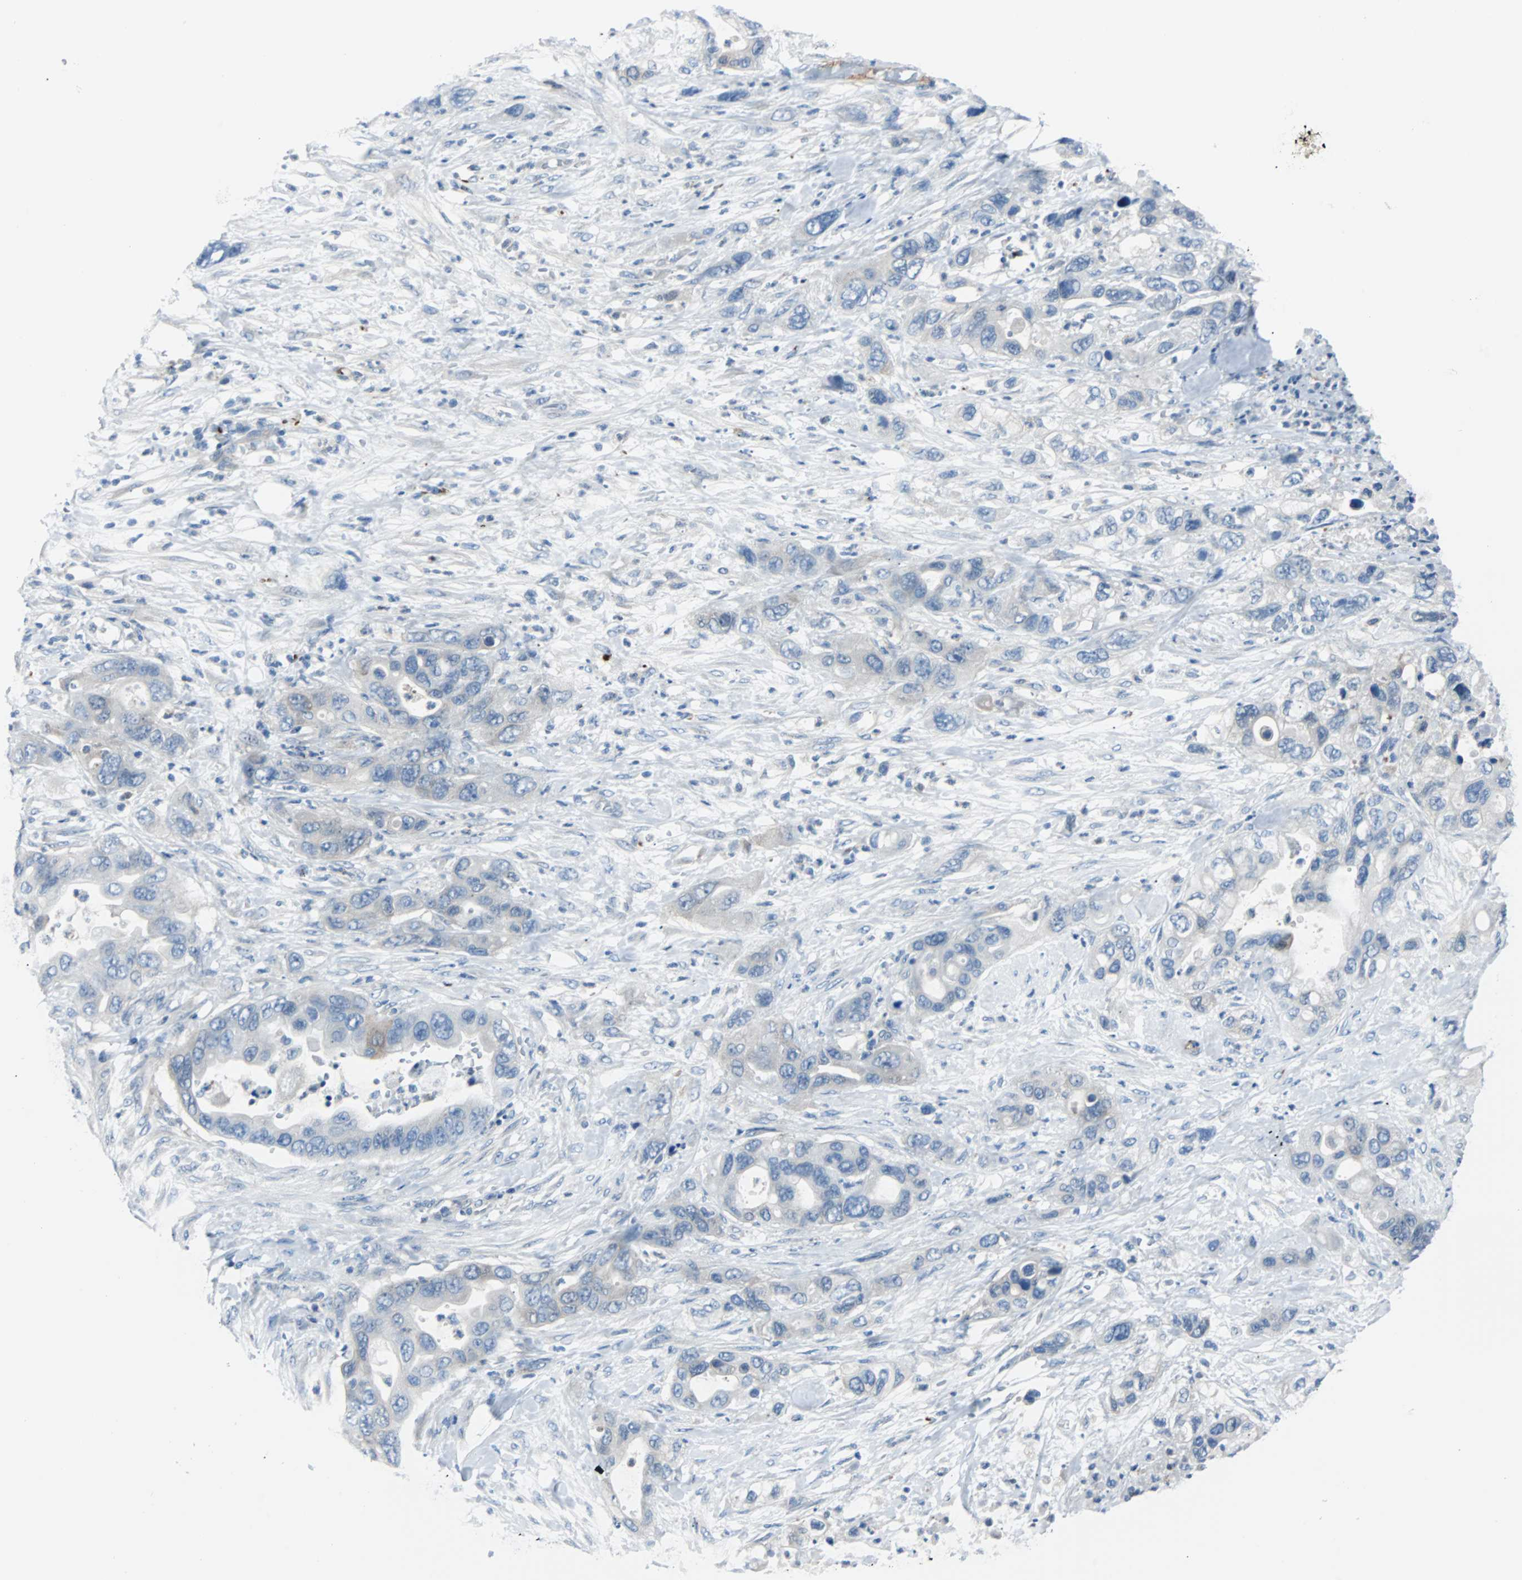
{"staining": {"intensity": "negative", "quantity": "none", "location": "none"}, "tissue": "pancreatic cancer", "cell_type": "Tumor cells", "image_type": "cancer", "snomed": [{"axis": "morphology", "description": "Adenocarcinoma, NOS"}, {"axis": "topography", "description": "Pancreas"}], "caption": "Tumor cells show no significant positivity in pancreatic cancer (adenocarcinoma).", "gene": "RASA1", "patient": {"sex": "female", "age": 71}}